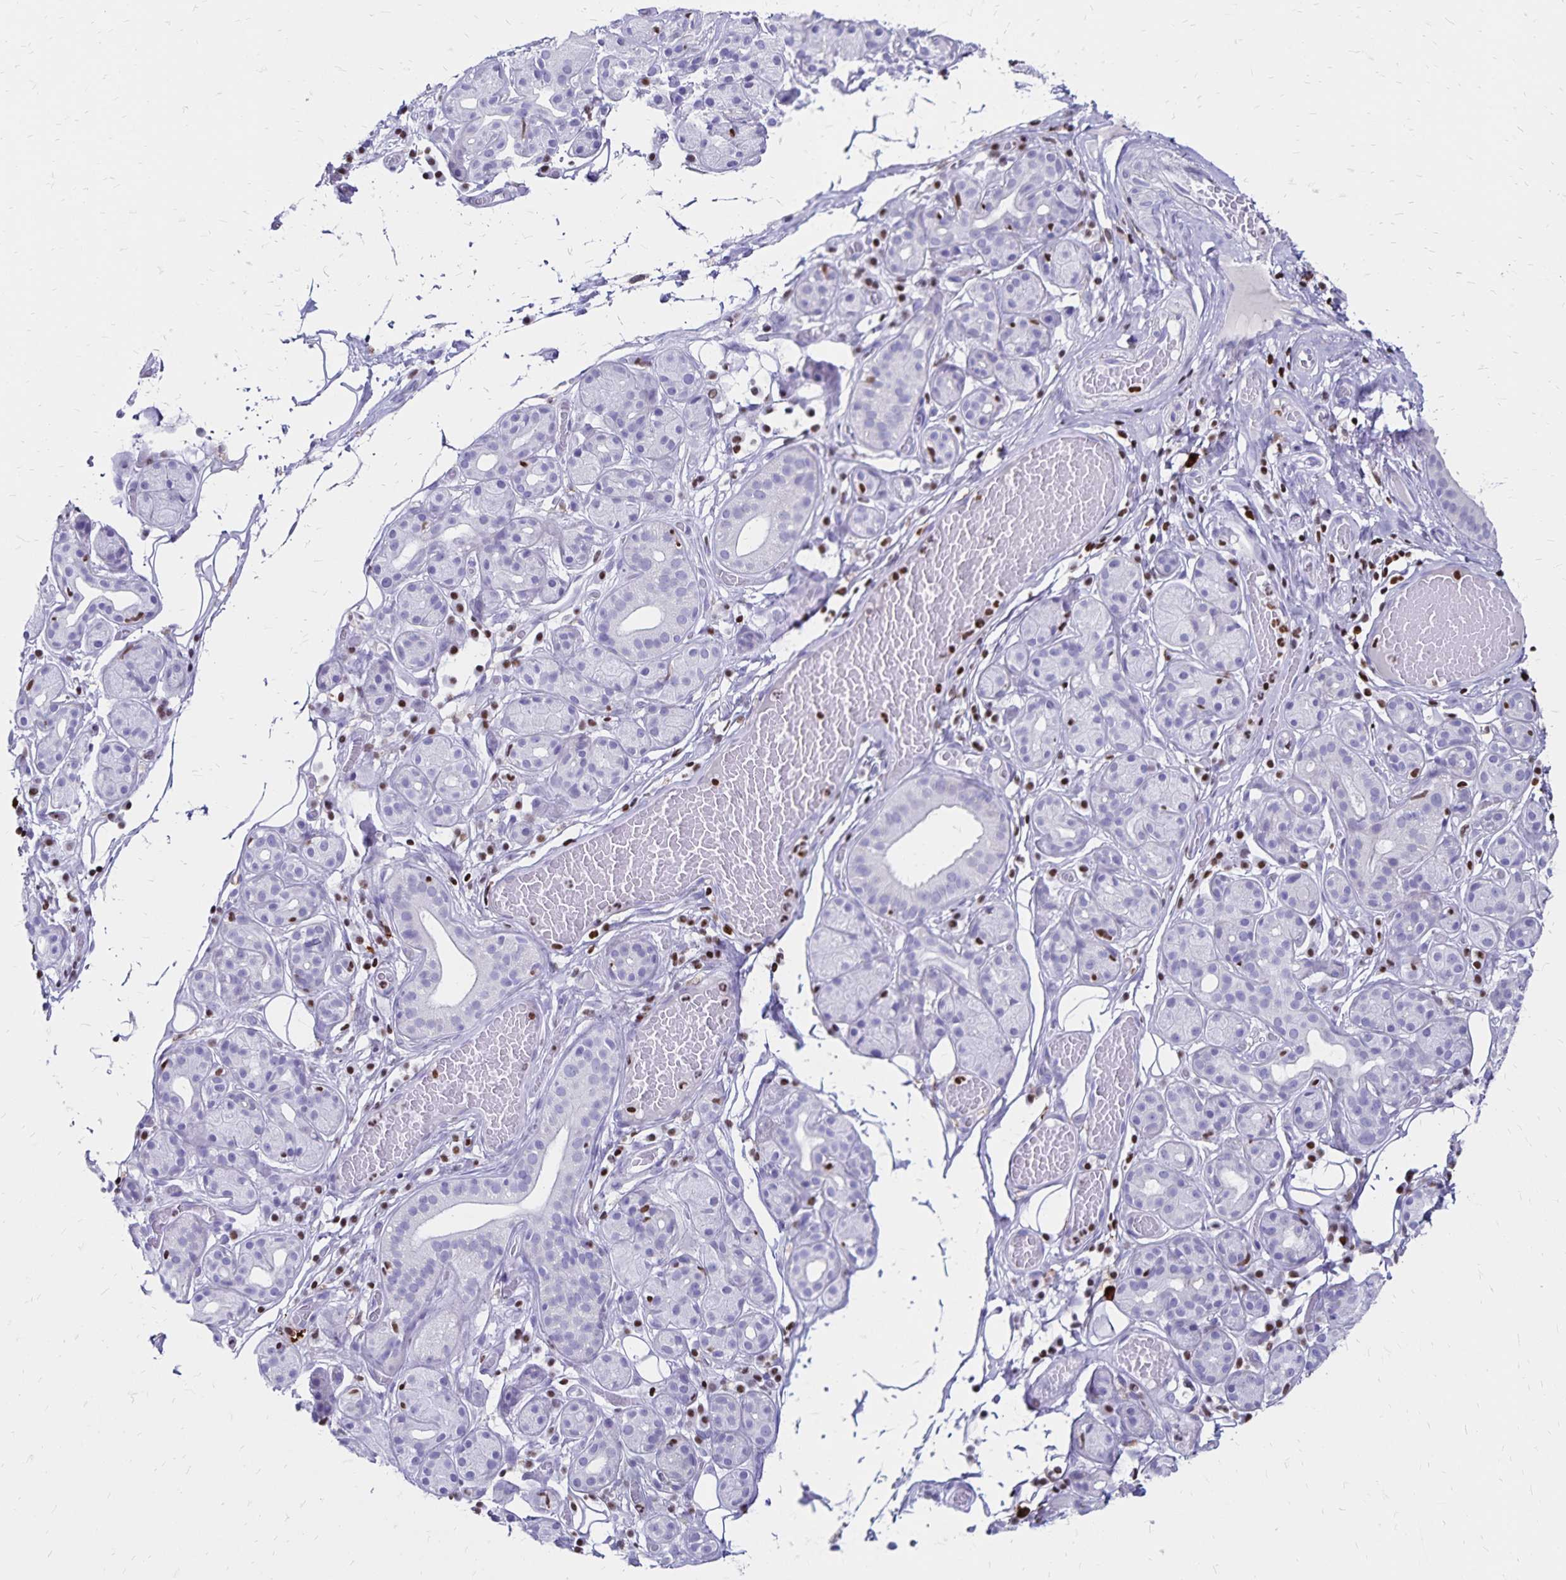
{"staining": {"intensity": "negative", "quantity": "none", "location": "none"}, "tissue": "salivary gland", "cell_type": "Glandular cells", "image_type": "normal", "snomed": [{"axis": "morphology", "description": "Normal tissue, NOS"}, {"axis": "topography", "description": "Salivary gland"}, {"axis": "topography", "description": "Peripheral nerve tissue"}], "caption": "Glandular cells are negative for protein expression in unremarkable human salivary gland. The staining was performed using DAB (3,3'-diaminobenzidine) to visualize the protein expression in brown, while the nuclei were stained in blue with hematoxylin (Magnification: 20x).", "gene": "IKZF1", "patient": {"sex": "male", "age": 71}}